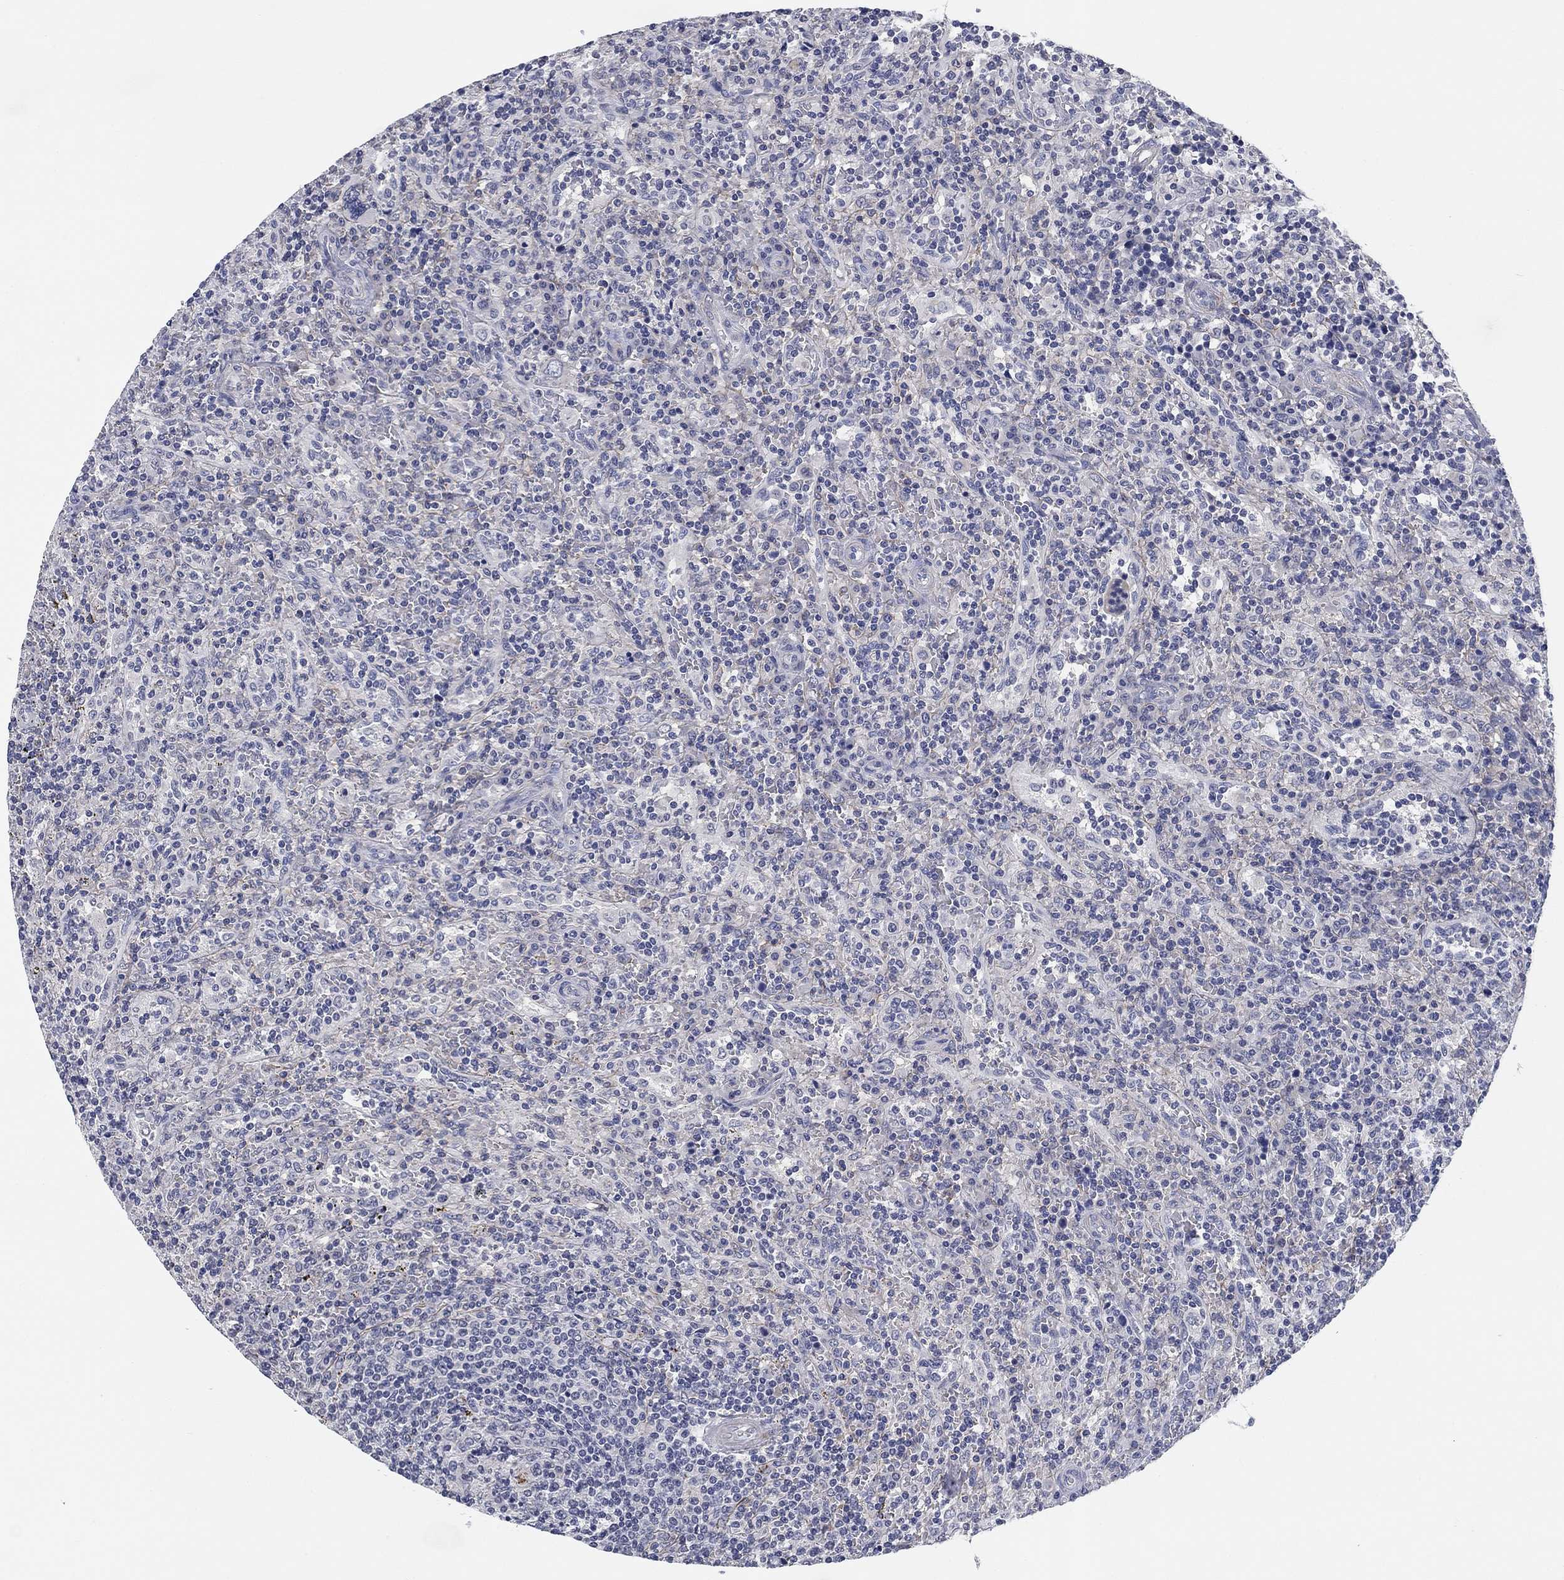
{"staining": {"intensity": "negative", "quantity": "none", "location": "none"}, "tissue": "lymphoma", "cell_type": "Tumor cells", "image_type": "cancer", "snomed": [{"axis": "morphology", "description": "Malignant lymphoma, non-Hodgkin's type, Low grade"}, {"axis": "topography", "description": "Spleen"}], "caption": "IHC micrograph of neoplastic tissue: human lymphoma stained with DAB reveals no significant protein staining in tumor cells. (DAB immunohistochemistry with hematoxylin counter stain).", "gene": "OTUB2", "patient": {"sex": "male", "age": 62}}